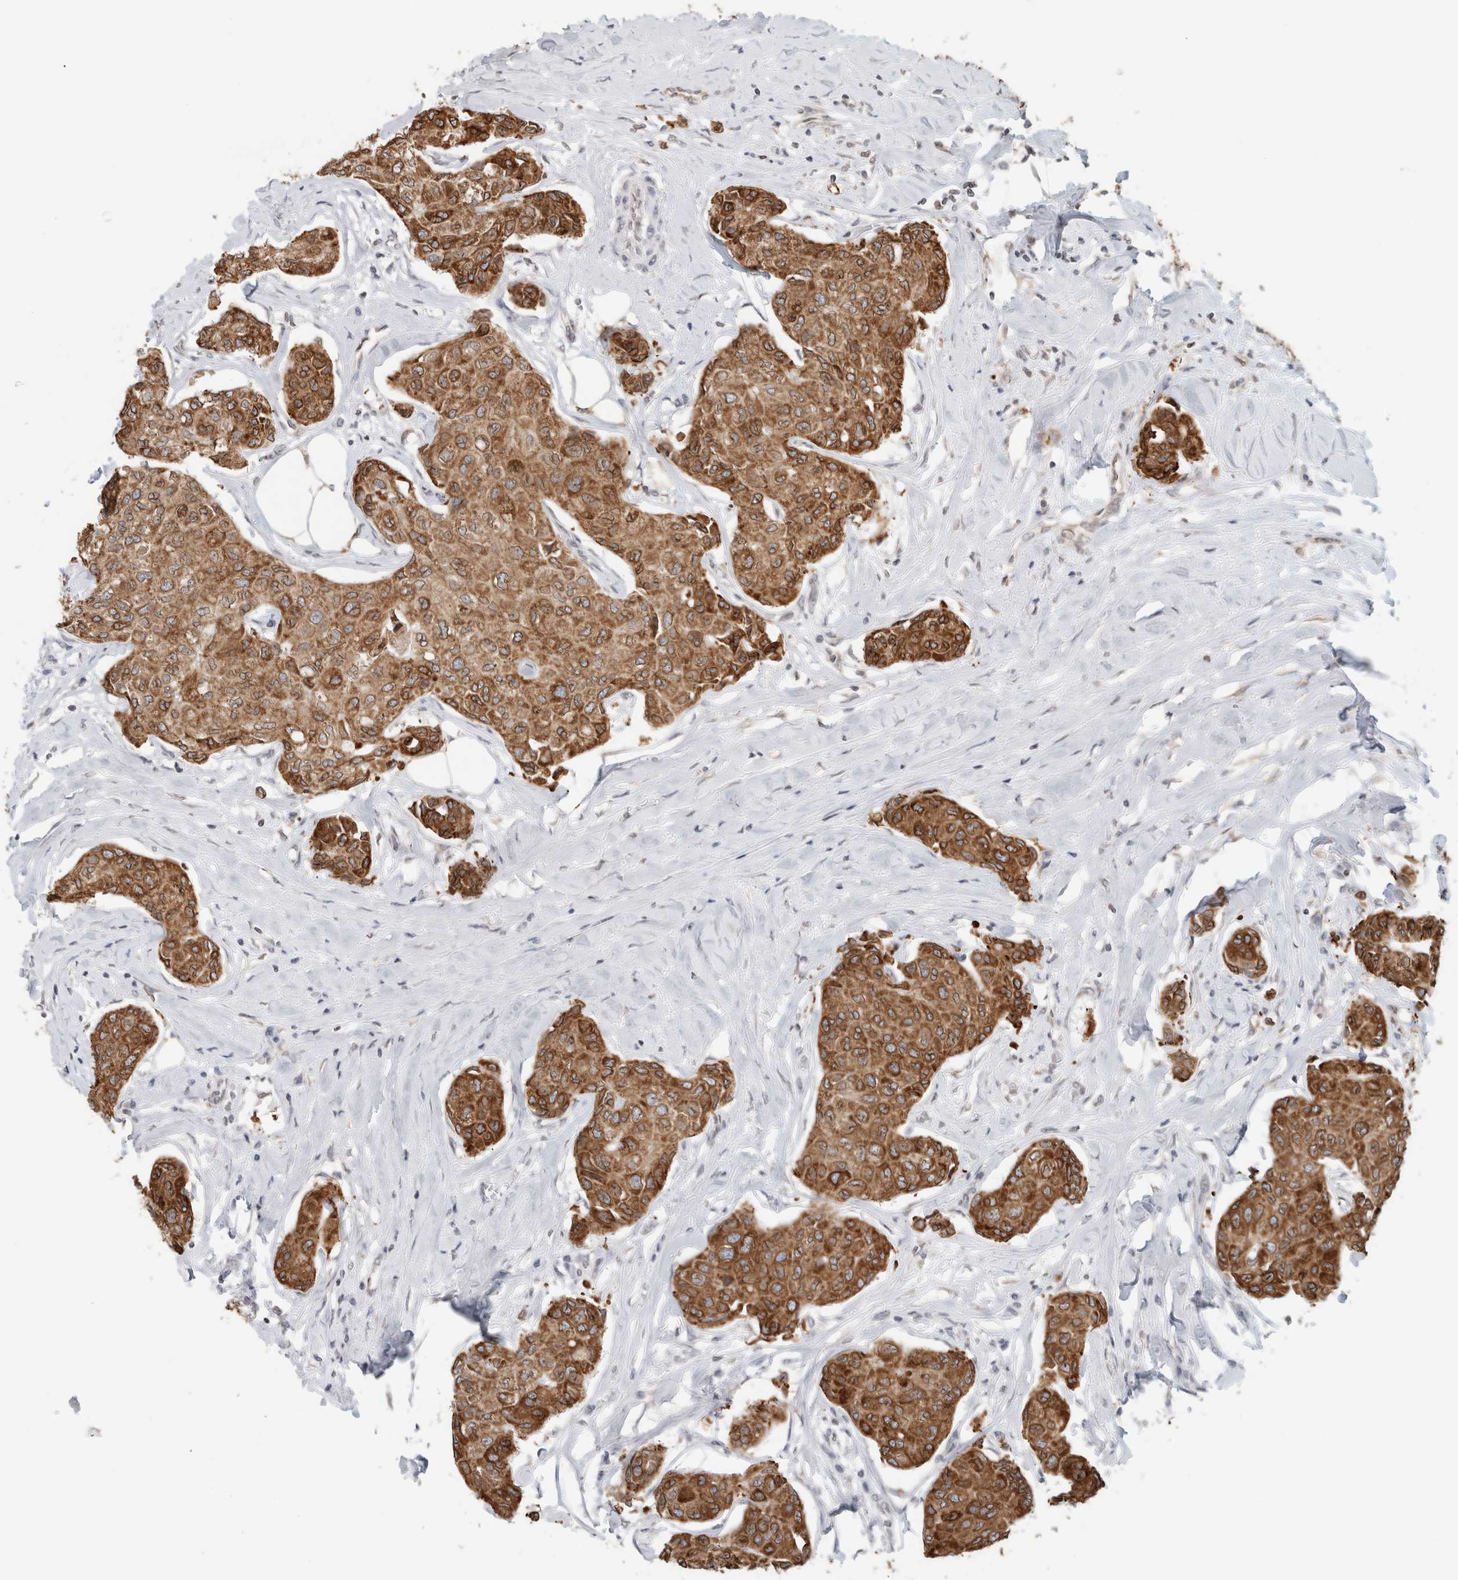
{"staining": {"intensity": "moderate", "quantity": ">75%", "location": "cytoplasmic/membranous,nuclear"}, "tissue": "breast cancer", "cell_type": "Tumor cells", "image_type": "cancer", "snomed": [{"axis": "morphology", "description": "Duct carcinoma"}, {"axis": "topography", "description": "Breast"}], "caption": "This micrograph demonstrates immunohistochemistry (IHC) staining of breast cancer, with medium moderate cytoplasmic/membranous and nuclear positivity in about >75% of tumor cells.", "gene": "RBMX2", "patient": {"sex": "female", "age": 80}}